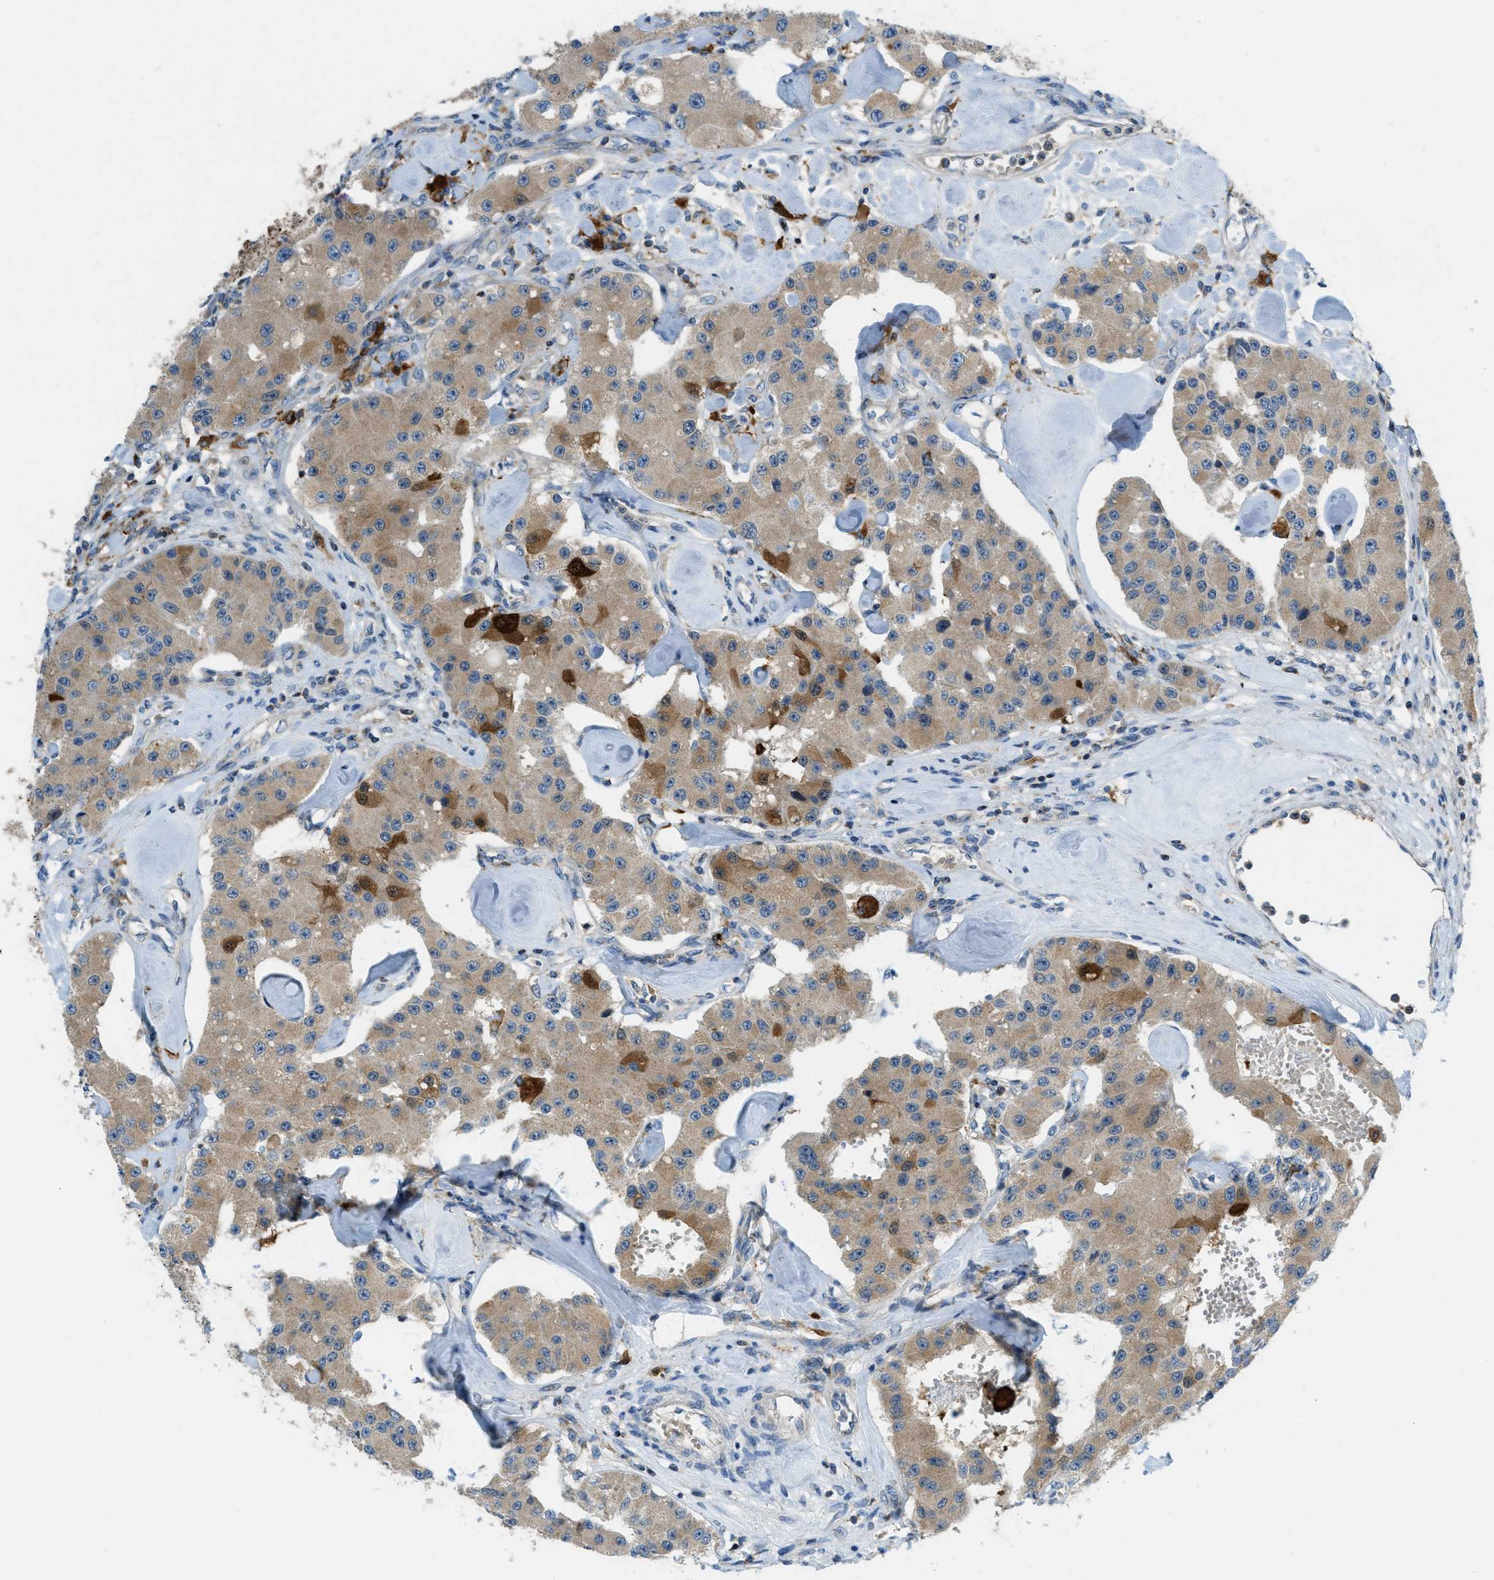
{"staining": {"intensity": "moderate", "quantity": "25%-75%", "location": "cytoplasmic/membranous"}, "tissue": "carcinoid", "cell_type": "Tumor cells", "image_type": "cancer", "snomed": [{"axis": "morphology", "description": "Carcinoid, malignant, NOS"}, {"axis": "topography", "description": "Pancreas"}], "caption": "Carcinoid (malignant) stained with immunohistochemistry (IHC) reveals moderate cytoplasmic/membranous expression in about 25%-75% of tumor cells.", "gene": "RFFL", "patient": {"sex": "male", "age": 41}}